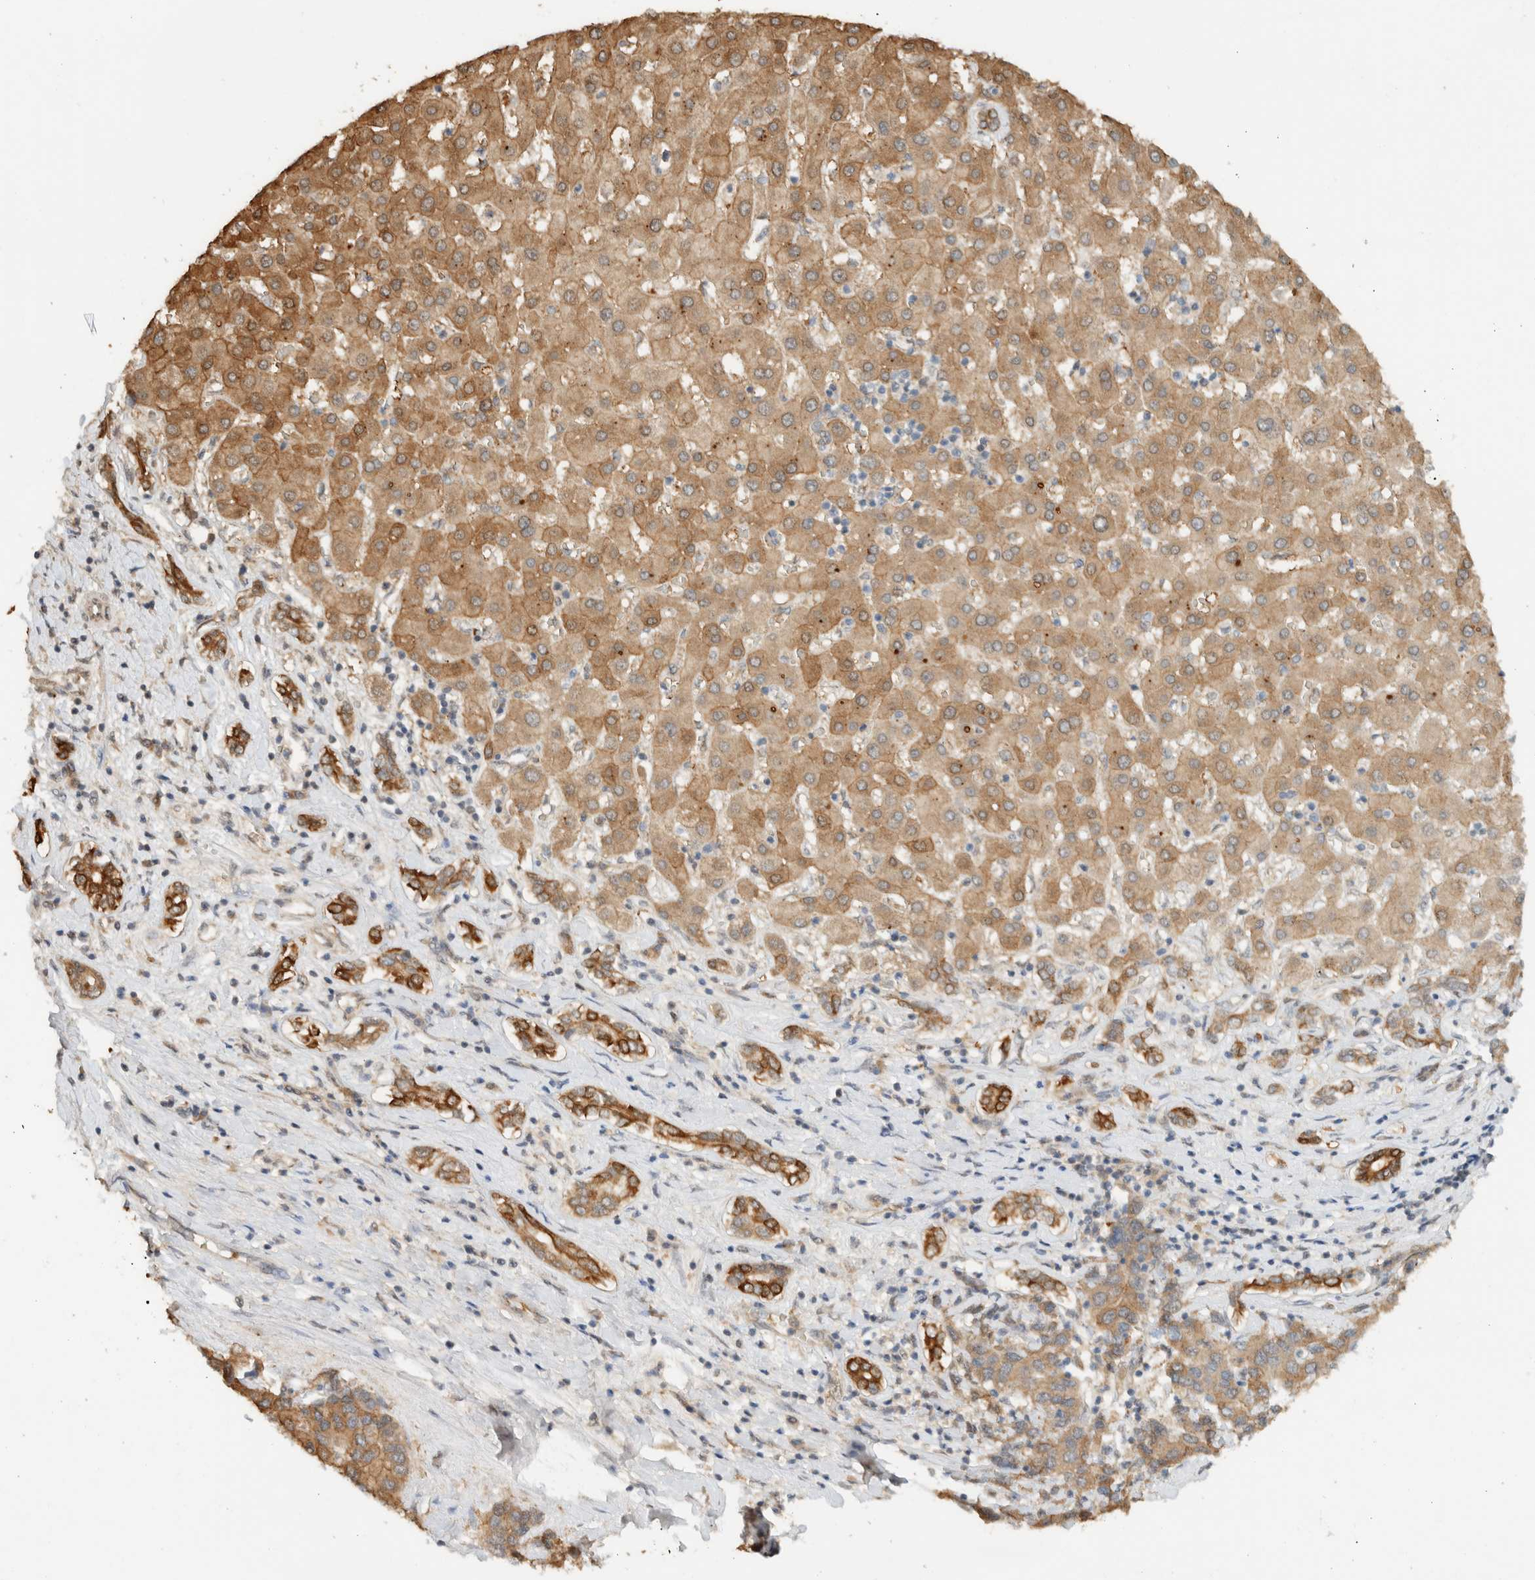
{"staining": {"intensity": "moderate", "quantity": ">75%", "location": "cytoplasmic/membranous"}, "tissue": "liver cancer", "cell_type": "Tumor cells", "image_type": "cancer", "snomed": [{"axis": "morphology", "description": "Carcinoma, Hepatocellular, NOS"}, {"axis": "topography", "description": "Liver"}], "caption": "A brown stain shows moderate cytoplasmic/membranous positivity of a protein in human hepatocellular carcinoma (liver) tumor cells.", "gene": "CA13", "patient": {"sex": "male", "age": 65}}